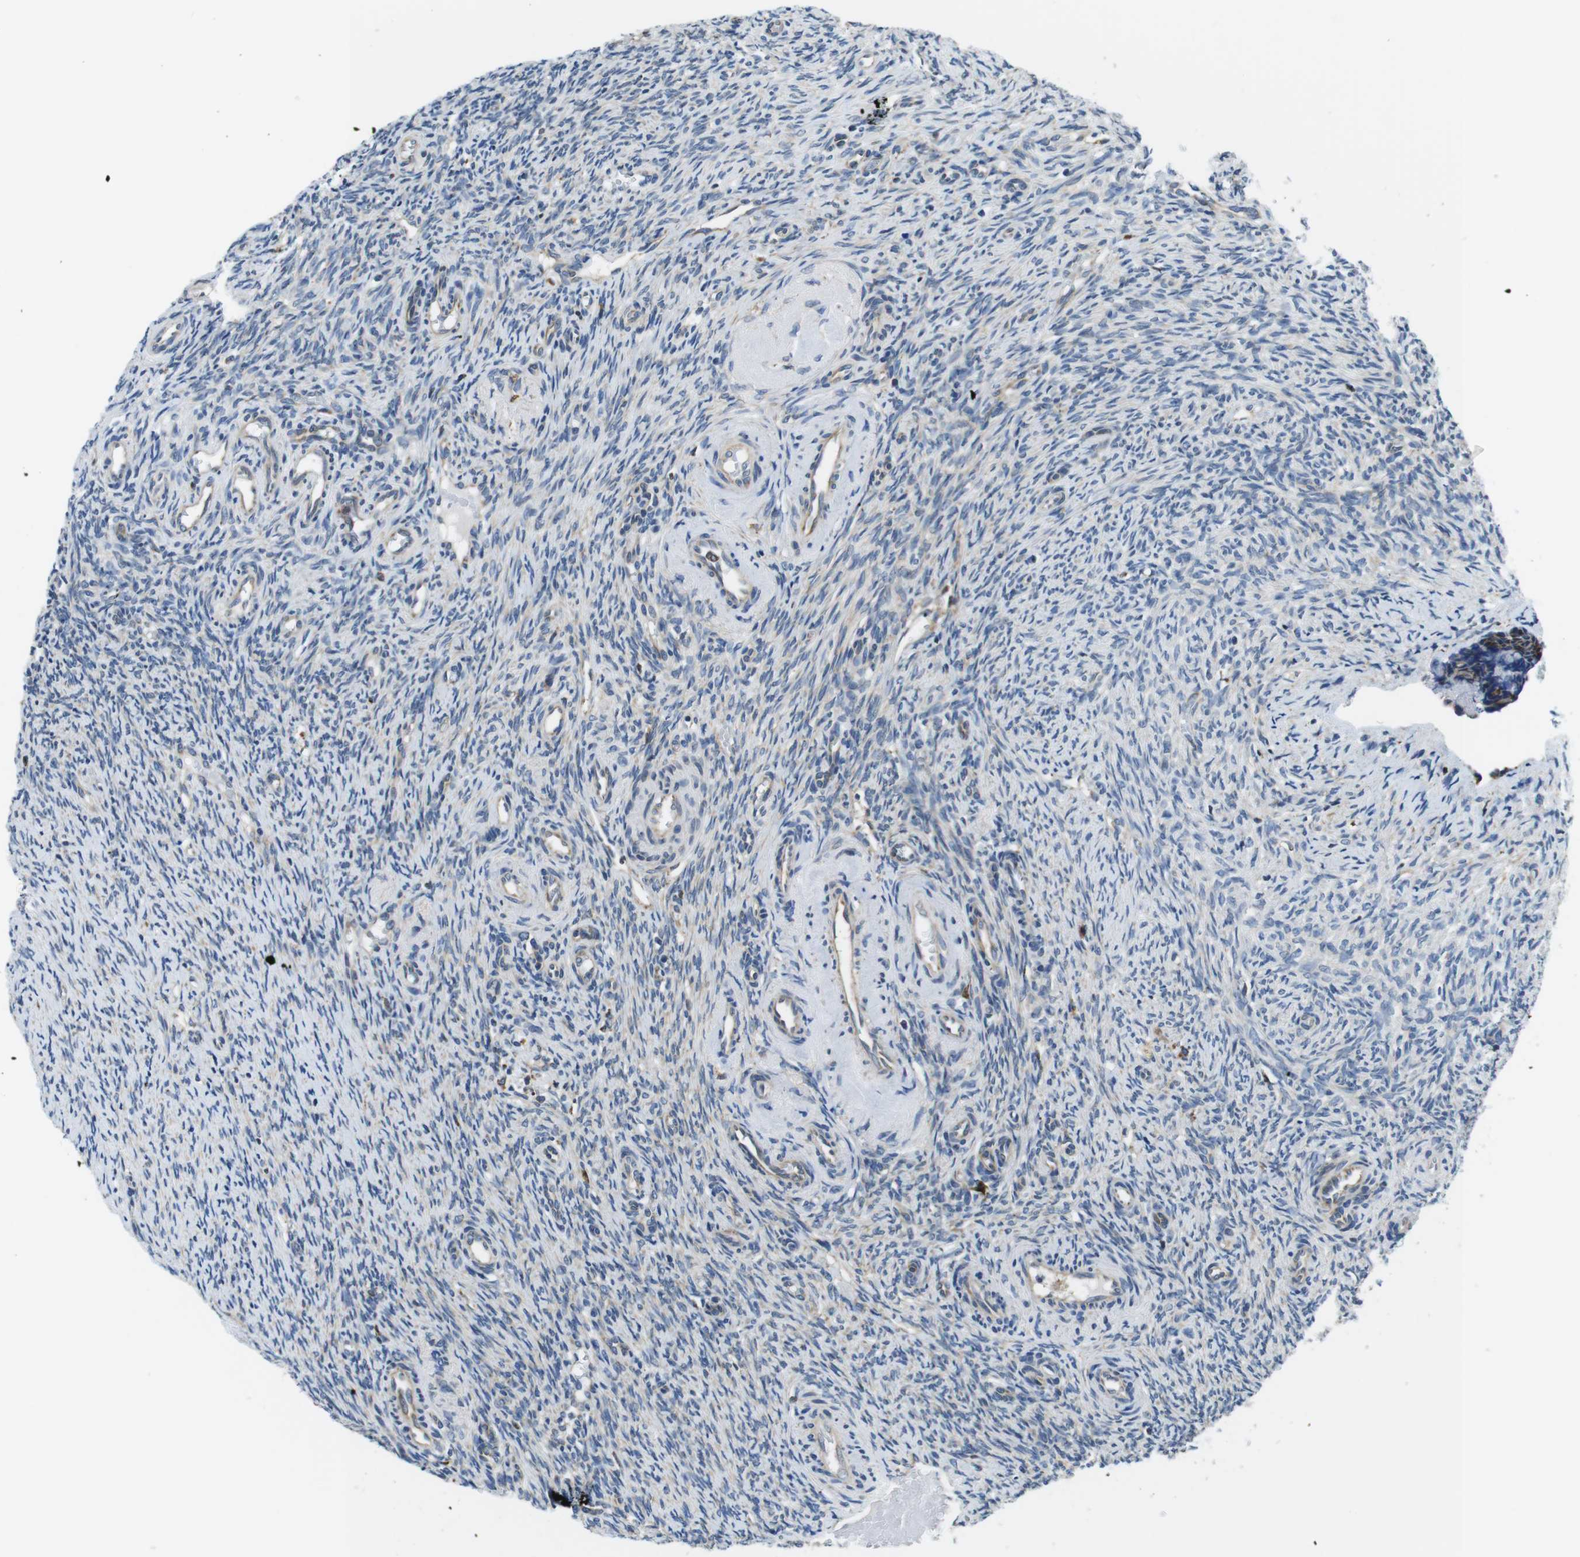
{"staining": {"intensity": "weak", "quantity": "25%-75%", "location": "cytoplasmic/membranous"}, "tissue": "ovary", "cell_type": "Ovarian stroma cells", "image_type": "normal", "snomed": [{"axis": "morphology", "description": "Normal tissue, NOS"}, {"axis": "topography", "description": "Ovary"}], "caption": "This histopathology image reveals immunohistochemistry staining of unremarkable ovary, with low weak cytoplasmic/membranous expression in approximately 25%-75% of ovarian stroma cells.", "gene": "UGGT1", "patient": {"sex": "female", "age": 41}}